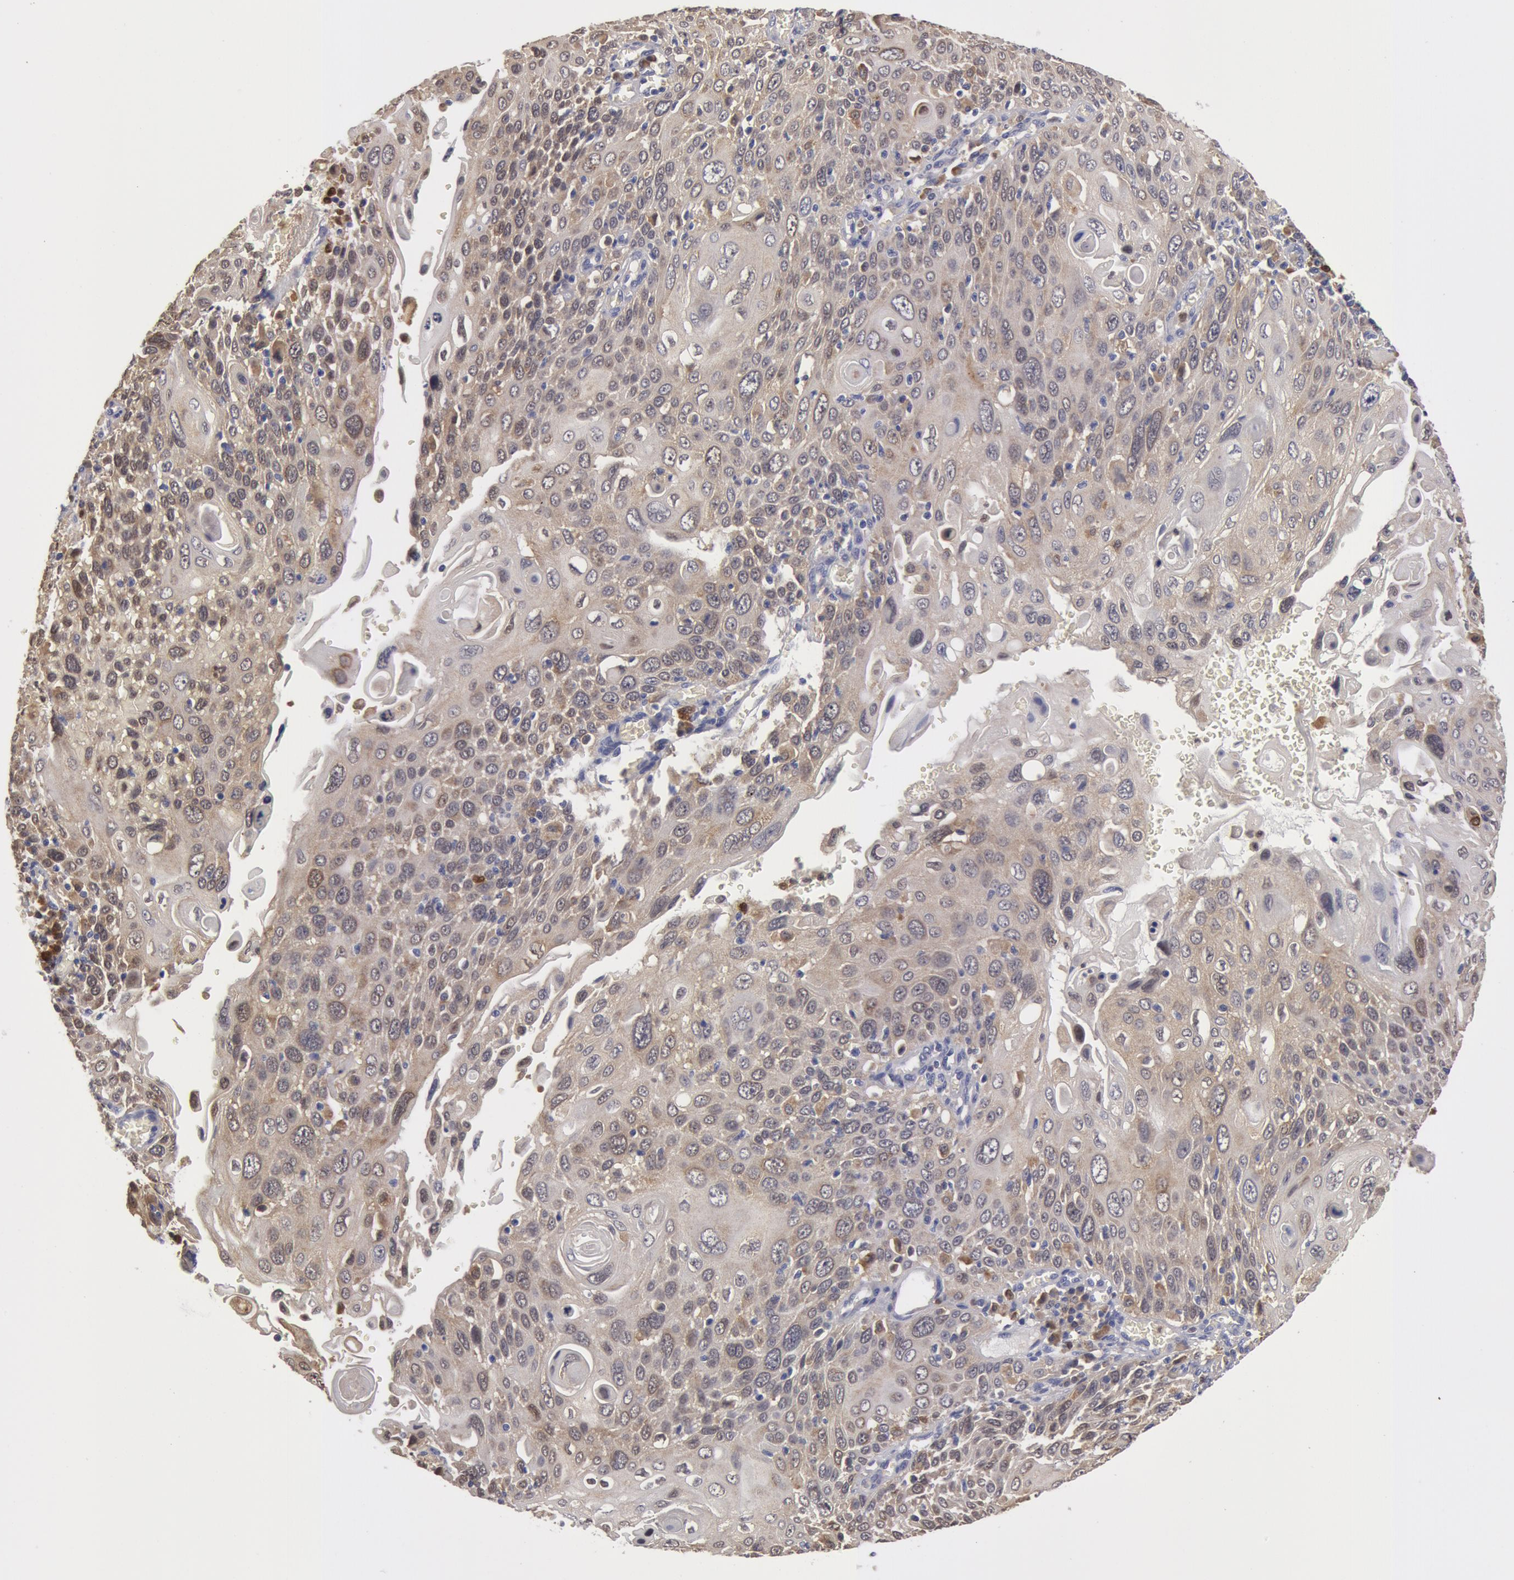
{"staining": {"intensity": "weak", "quantity": ">75%", "location": "cytoplasmic/membranous"}, "tissue": "cervical cancer", "cell_type": "Tumor cells", "image_type": "cancer", "snomed": [{"axis": "morphology", "description": "Squamous cell carcinoma, NOS"}, {"axis": "topography", "description": "Cervix"}], "caption": "Human cervical cancer stained with a protein marker exhibits weak staining in tumor cells.", "gene": "SYK", "patient": {"sex": "female", "age": 54}}